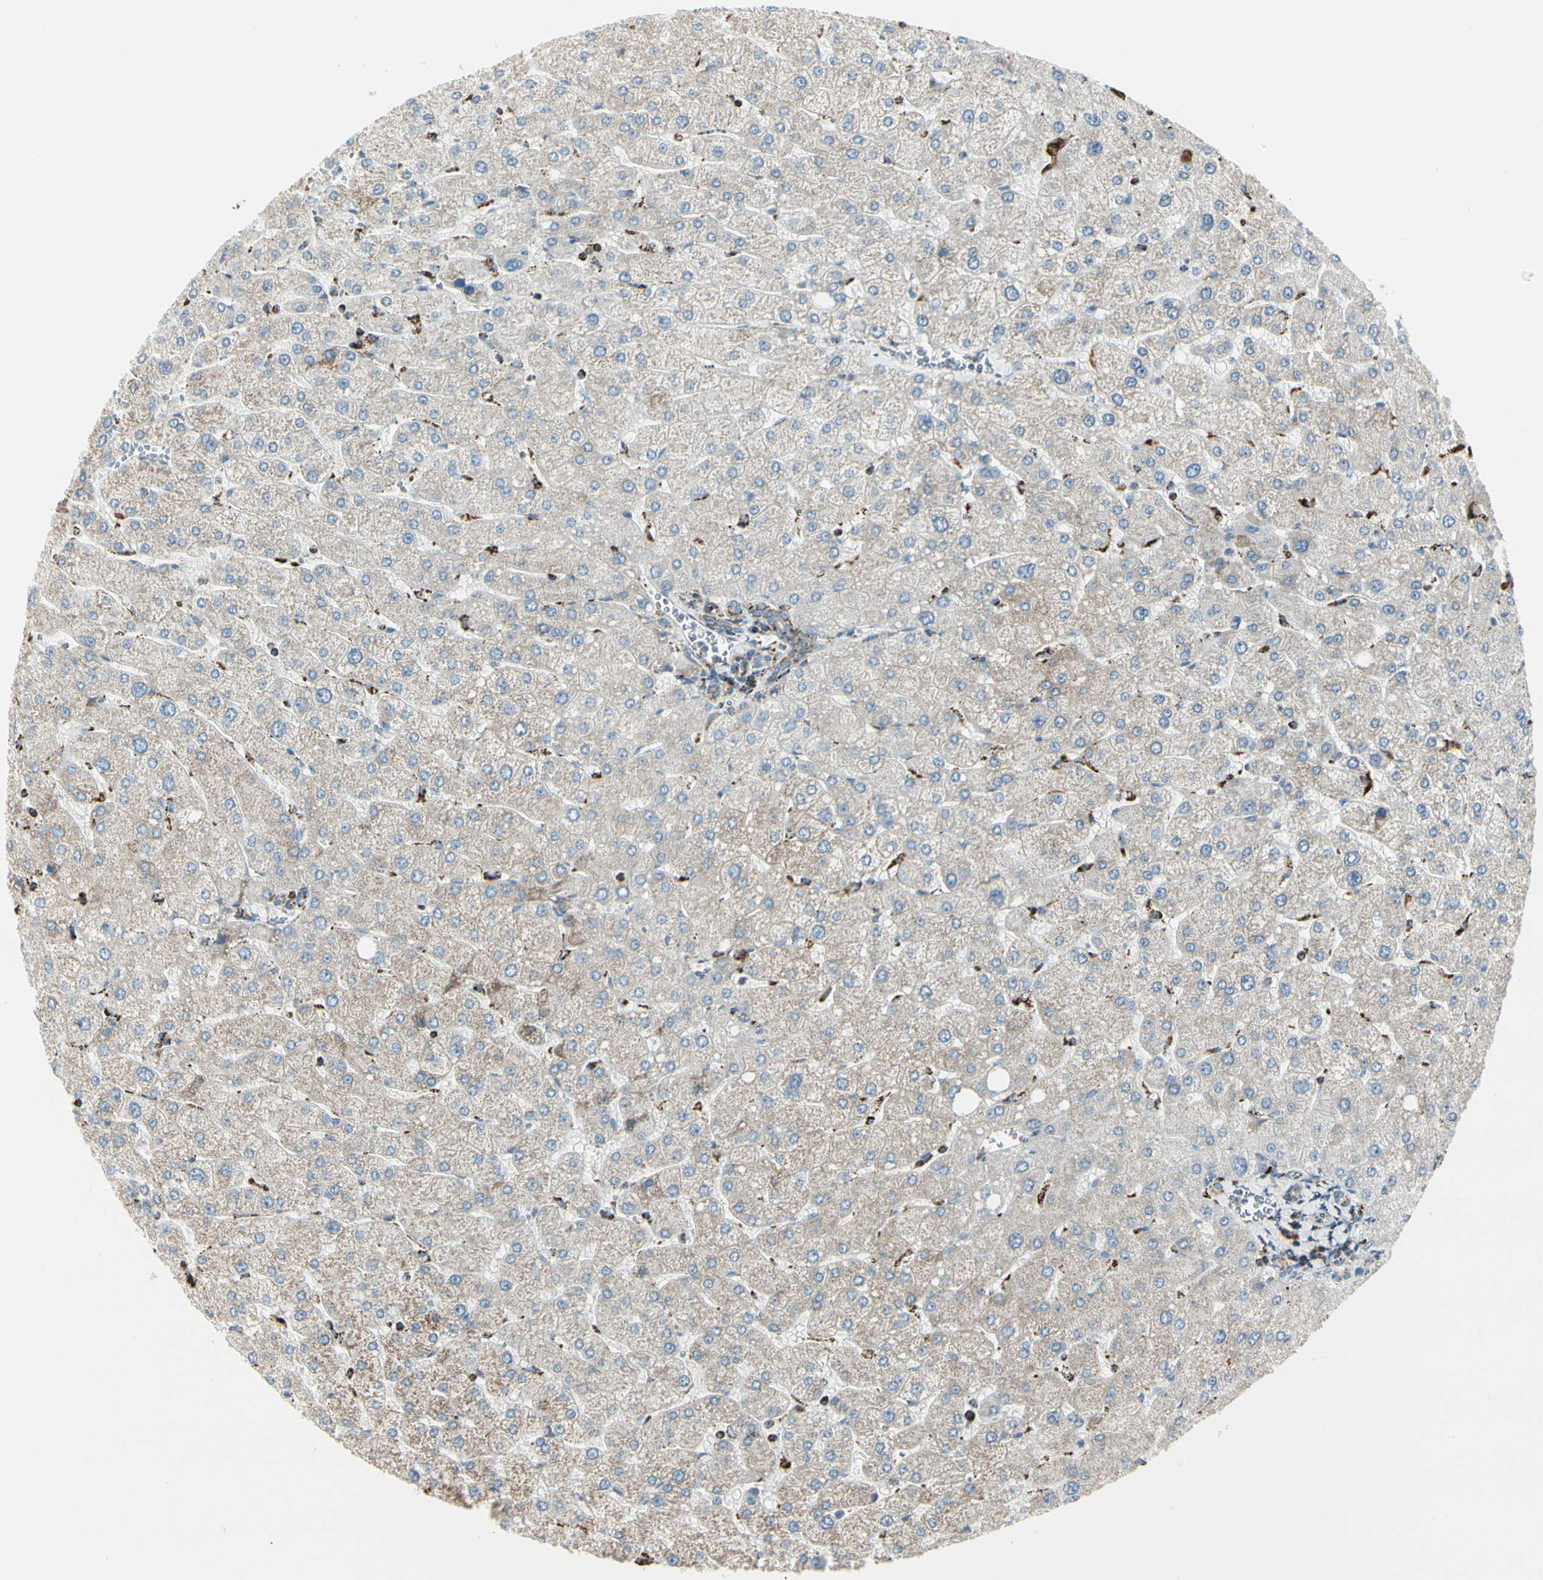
{"staining": {"intensity": "moderate", "quantity": "25%-75%", "location": "cytoplasmic/membranous"}, "tissue": "liver", "cell_type": "Cholangiocytes", "image_type": "normal", "snomed": [{"axis": "morphology", "description": "Normal tissue, NOS"}, {"axis": "topography", "description": "Liver"}], "caption": "Cholangiocytes exhibit moderate cytoplasmic/membranous staining in approximately 25%-75% of cells in unremarkable liver.", "gene": "ME2", "patient": {"sex": "male", "age": 55}}